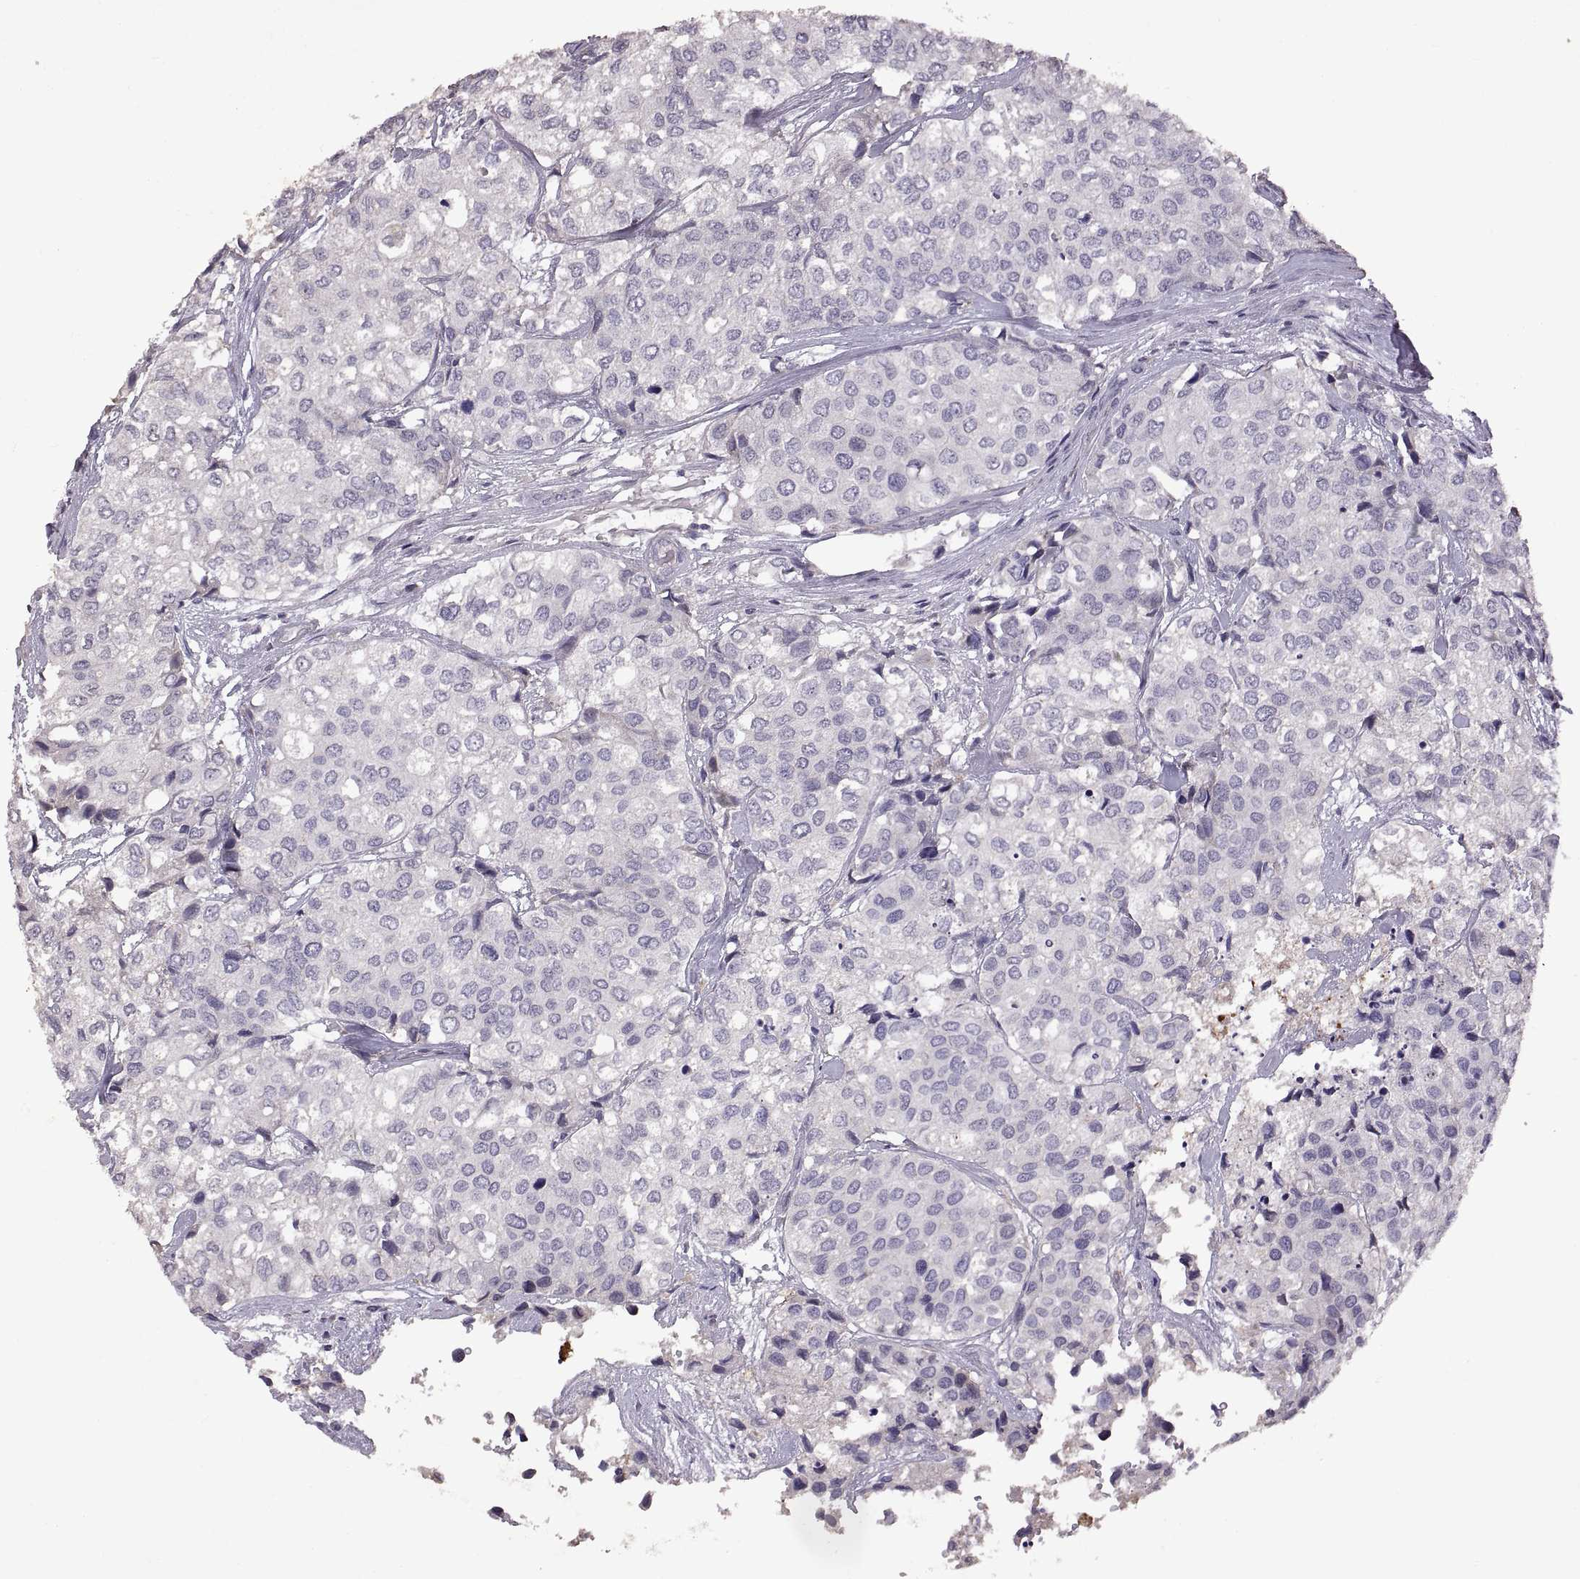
{"staining": {"intensity": "negative", "quantity": "none", "location": "none"}, "tissue": "urothelial cancer", "cell_type": "Tumor cells", "image_type": "cancer", "snomed": [{"axis": "morphology", "description": "Urothelial carcinoma, High grade"}, {"axis": "topography", "description": "Urinary bladder"}], "caption": "Human high-grade urothelial carcinoma stained for a protein using immunohistochemistry displays no expression in tumor cells.", "gene": "DEFB136", "patient": {"sex": "male", "age": 73}}